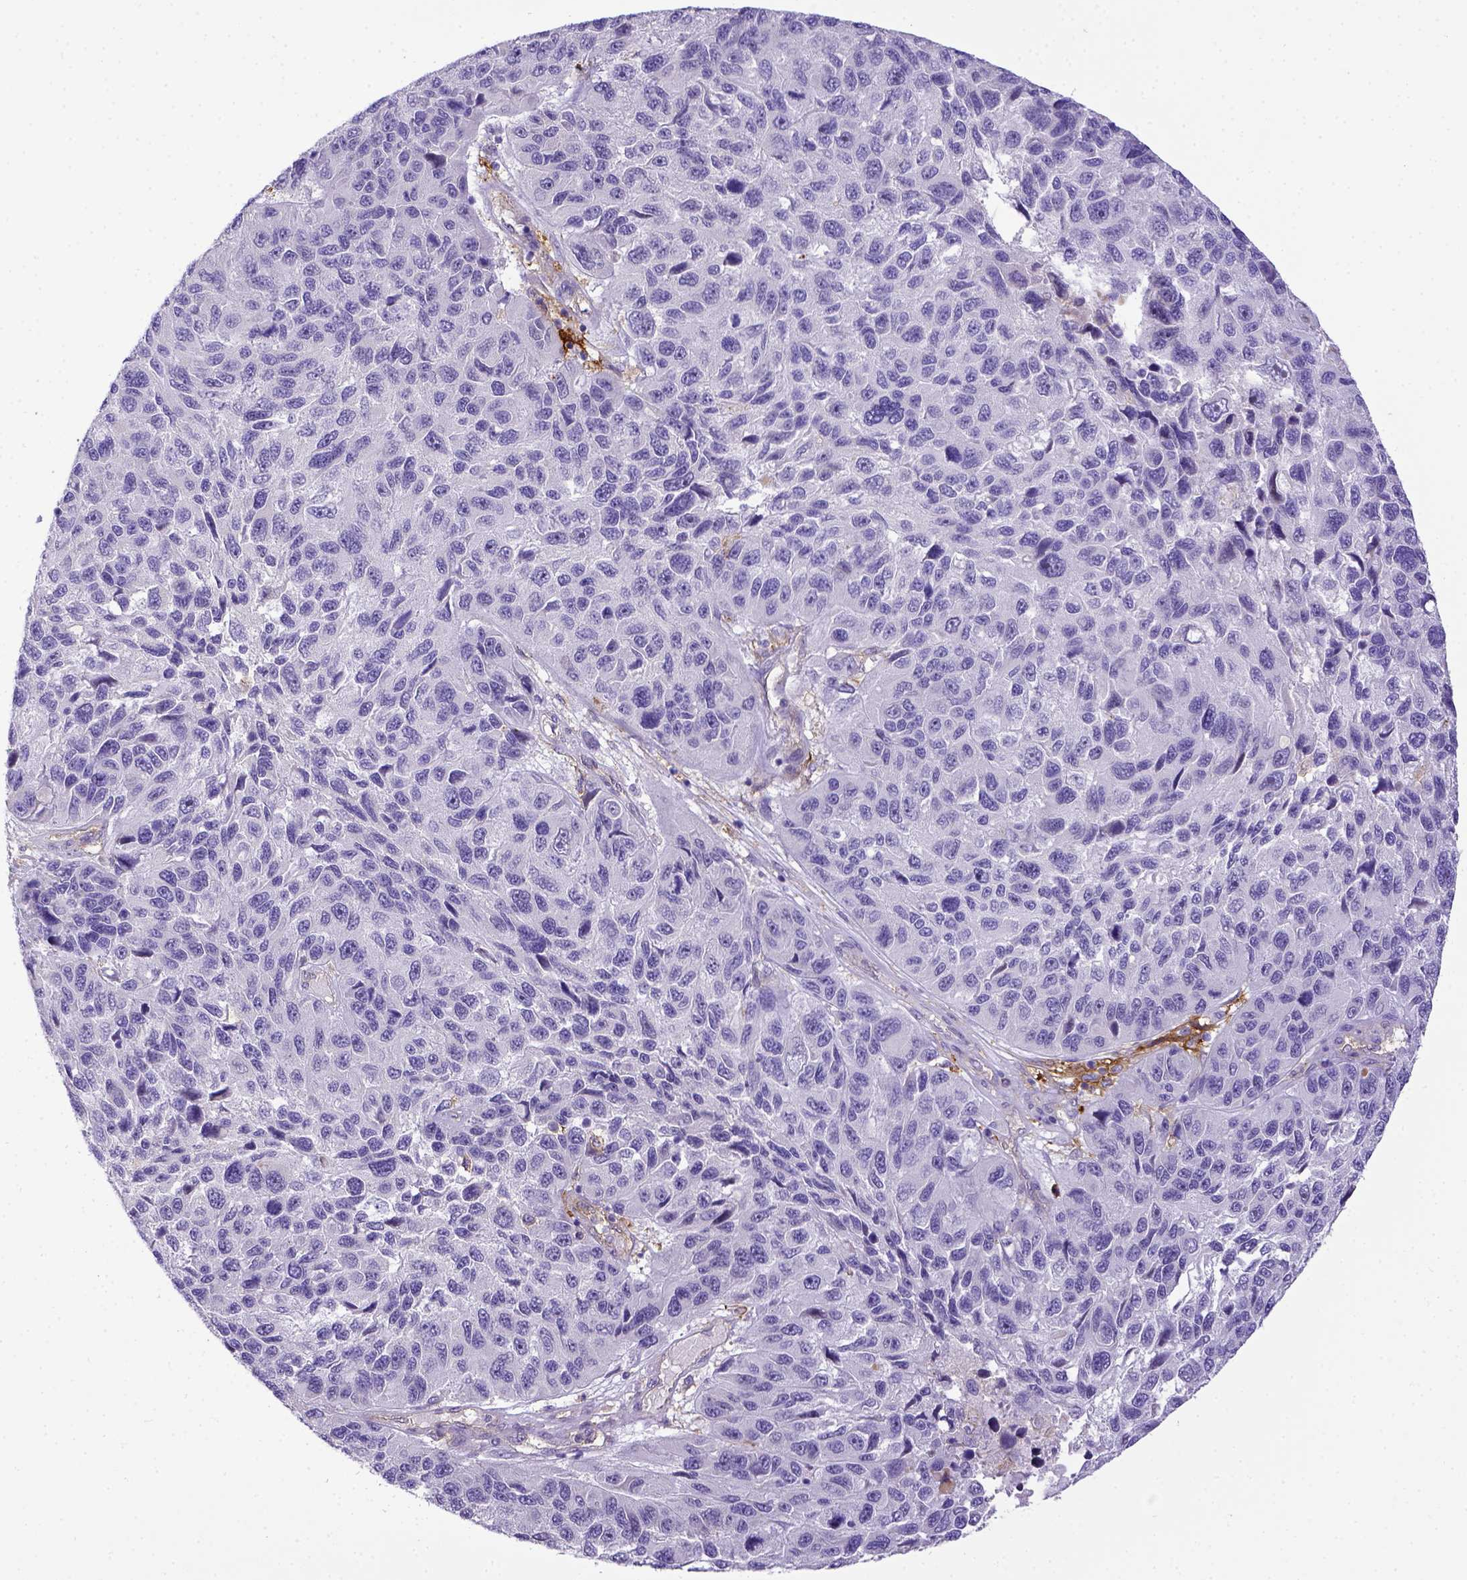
{"staining": {"intensity": "negative", "quantity": "none", "location": "none"}, "tissue": "melanoma", "cell_type": "Tumor cells", "image_type": "cancer", "snomed": [{"axis": "morphology", "description": "Malignant melanoma, NOS"}, {"axis": "topography", "description": "Skin"}], "caption": "There is no significant expression in tumor cells of melanoma.", "gene": "CD40", "patient": {"sex": "male", "age": 53}}